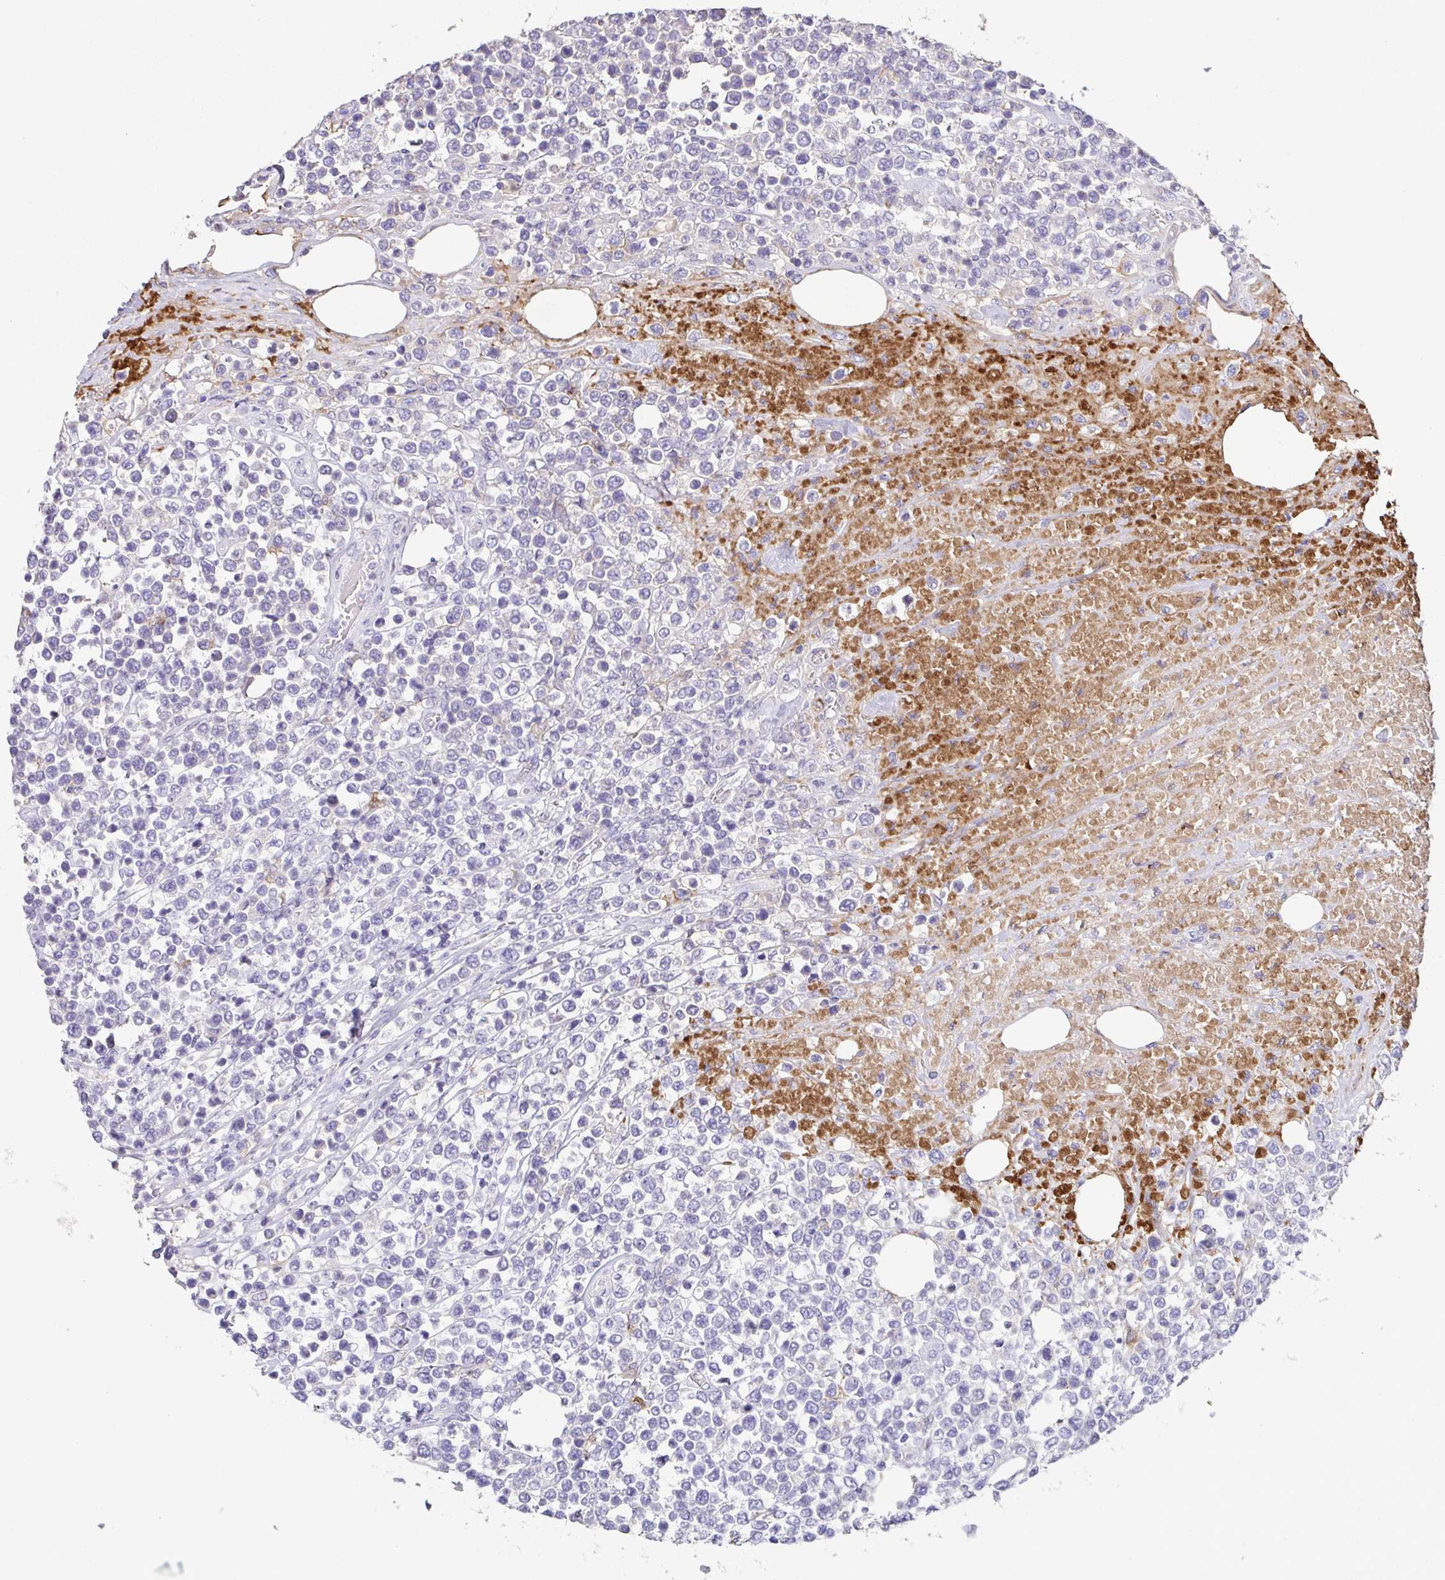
{"staining": {"intensity": "negative", "quantity": "none", "location": "none"}, "tissue": "lymphoma", "cell_type": "Tumor cells", "image_type": "cancer", "snomed": [{"axis": "morphology", "description": "Malignant lymphoma, non-Hodgkin's type, High grade"}, {"axis": "topography", "description": "Soft tissue"}], "caption": "Tumor cells are negative for protein expression in human high-grade malignant lymphoma, non-Hodgkin's type.", "gene": "MARCO", "patient": {"sex": "female", "age": 56}}